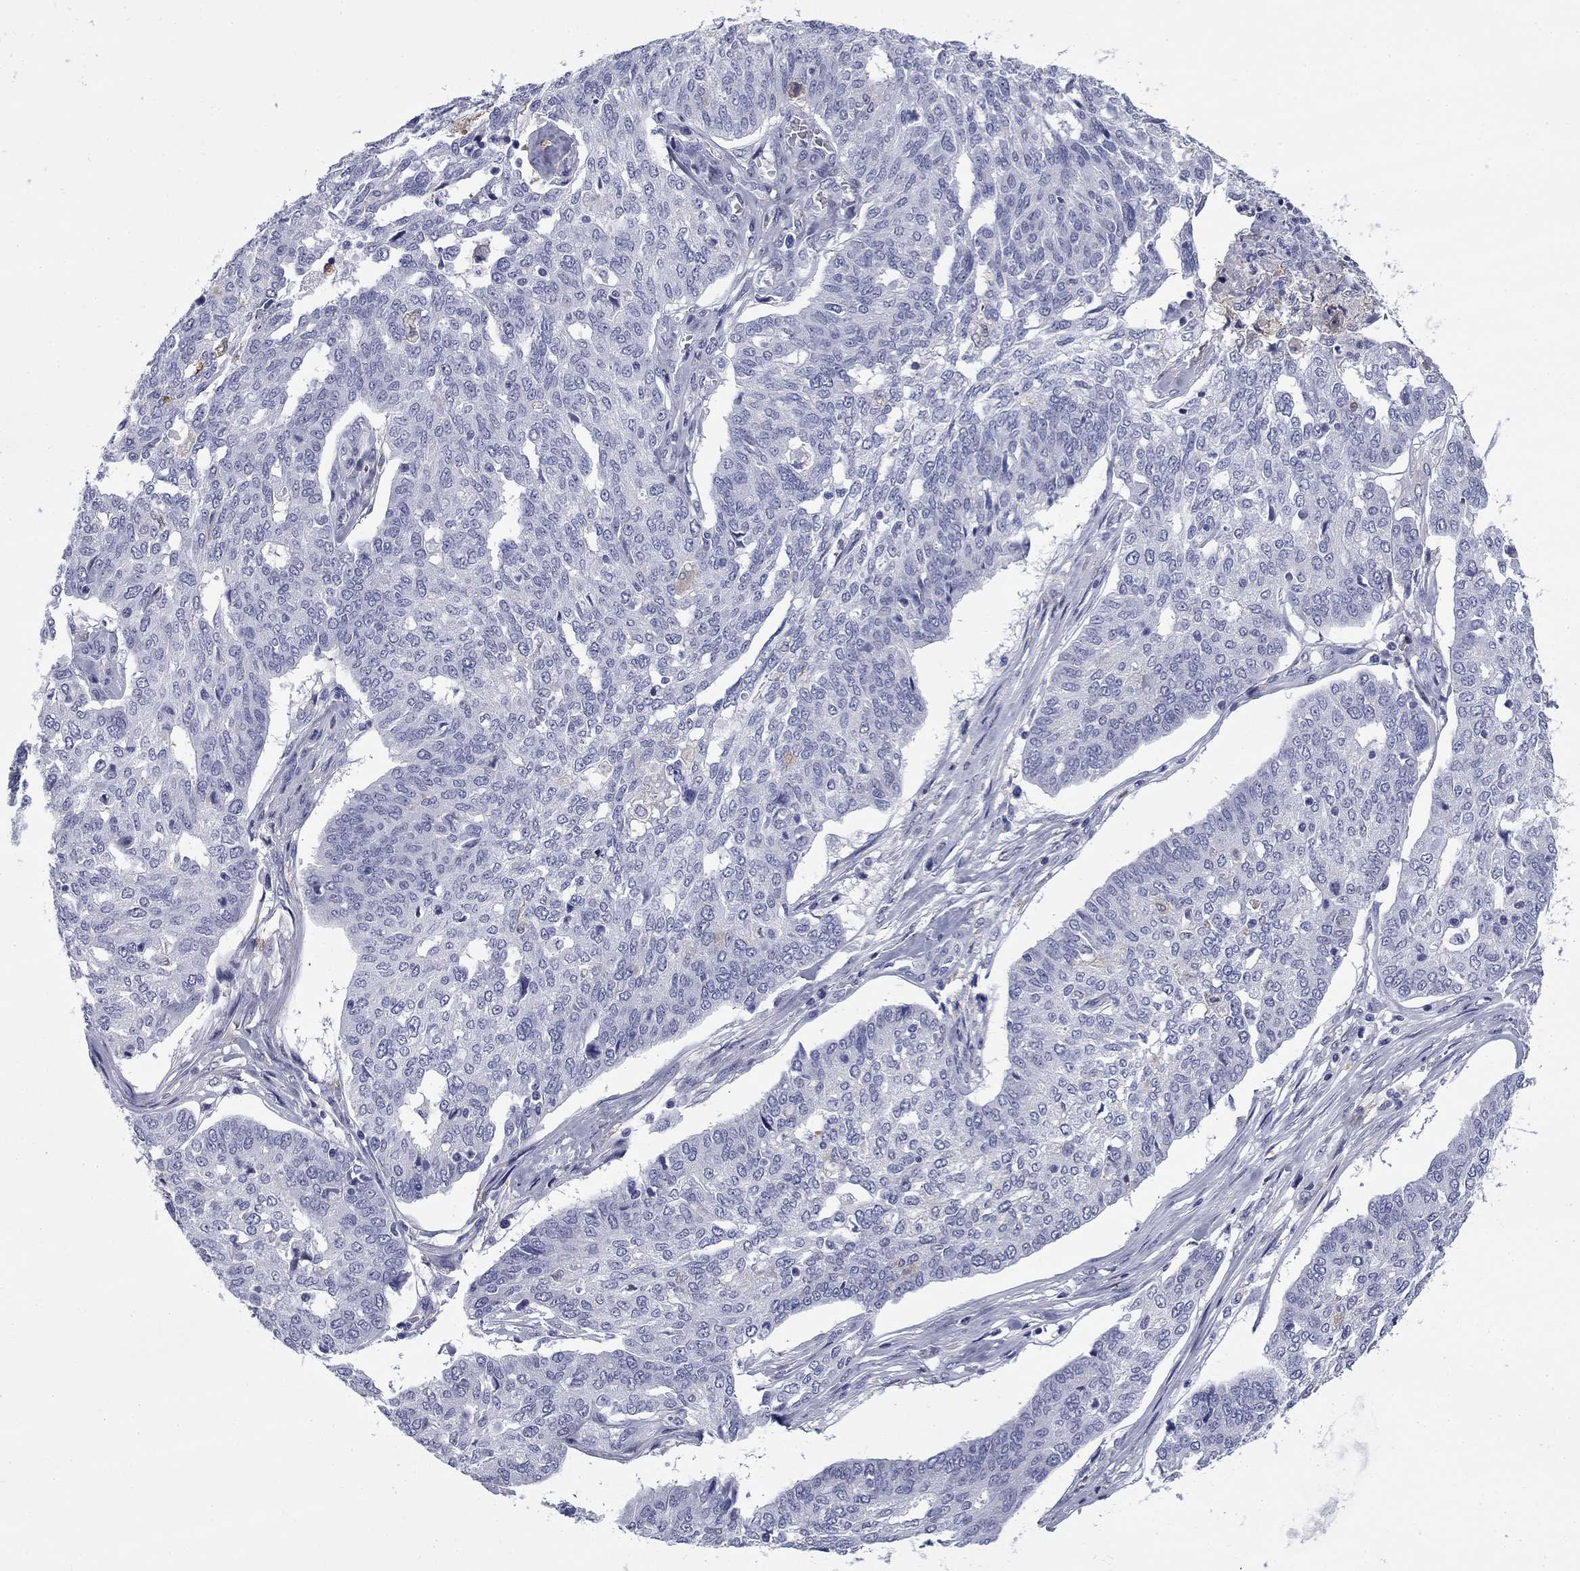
{"staining": {"intensity": "negative", "quantity": "none", "location": "none"}, "tissue": "ovarian cancer", "cell_type": "Tumor cells", "image_type": "cancer", "snomed": [{"axis": "morphology", "description": "Cystadenocarcinoma, serous, NOS"}, {"axis": "topography", "description": "Ovary"}], "caption": "This is a photomicrograph of immunohistochemistry (IHC) staining of ovarian cancer, which shows no expression in tumor cells.", "gene": "BCL2L14", "patient": {"sex": "female", "age": 67}}